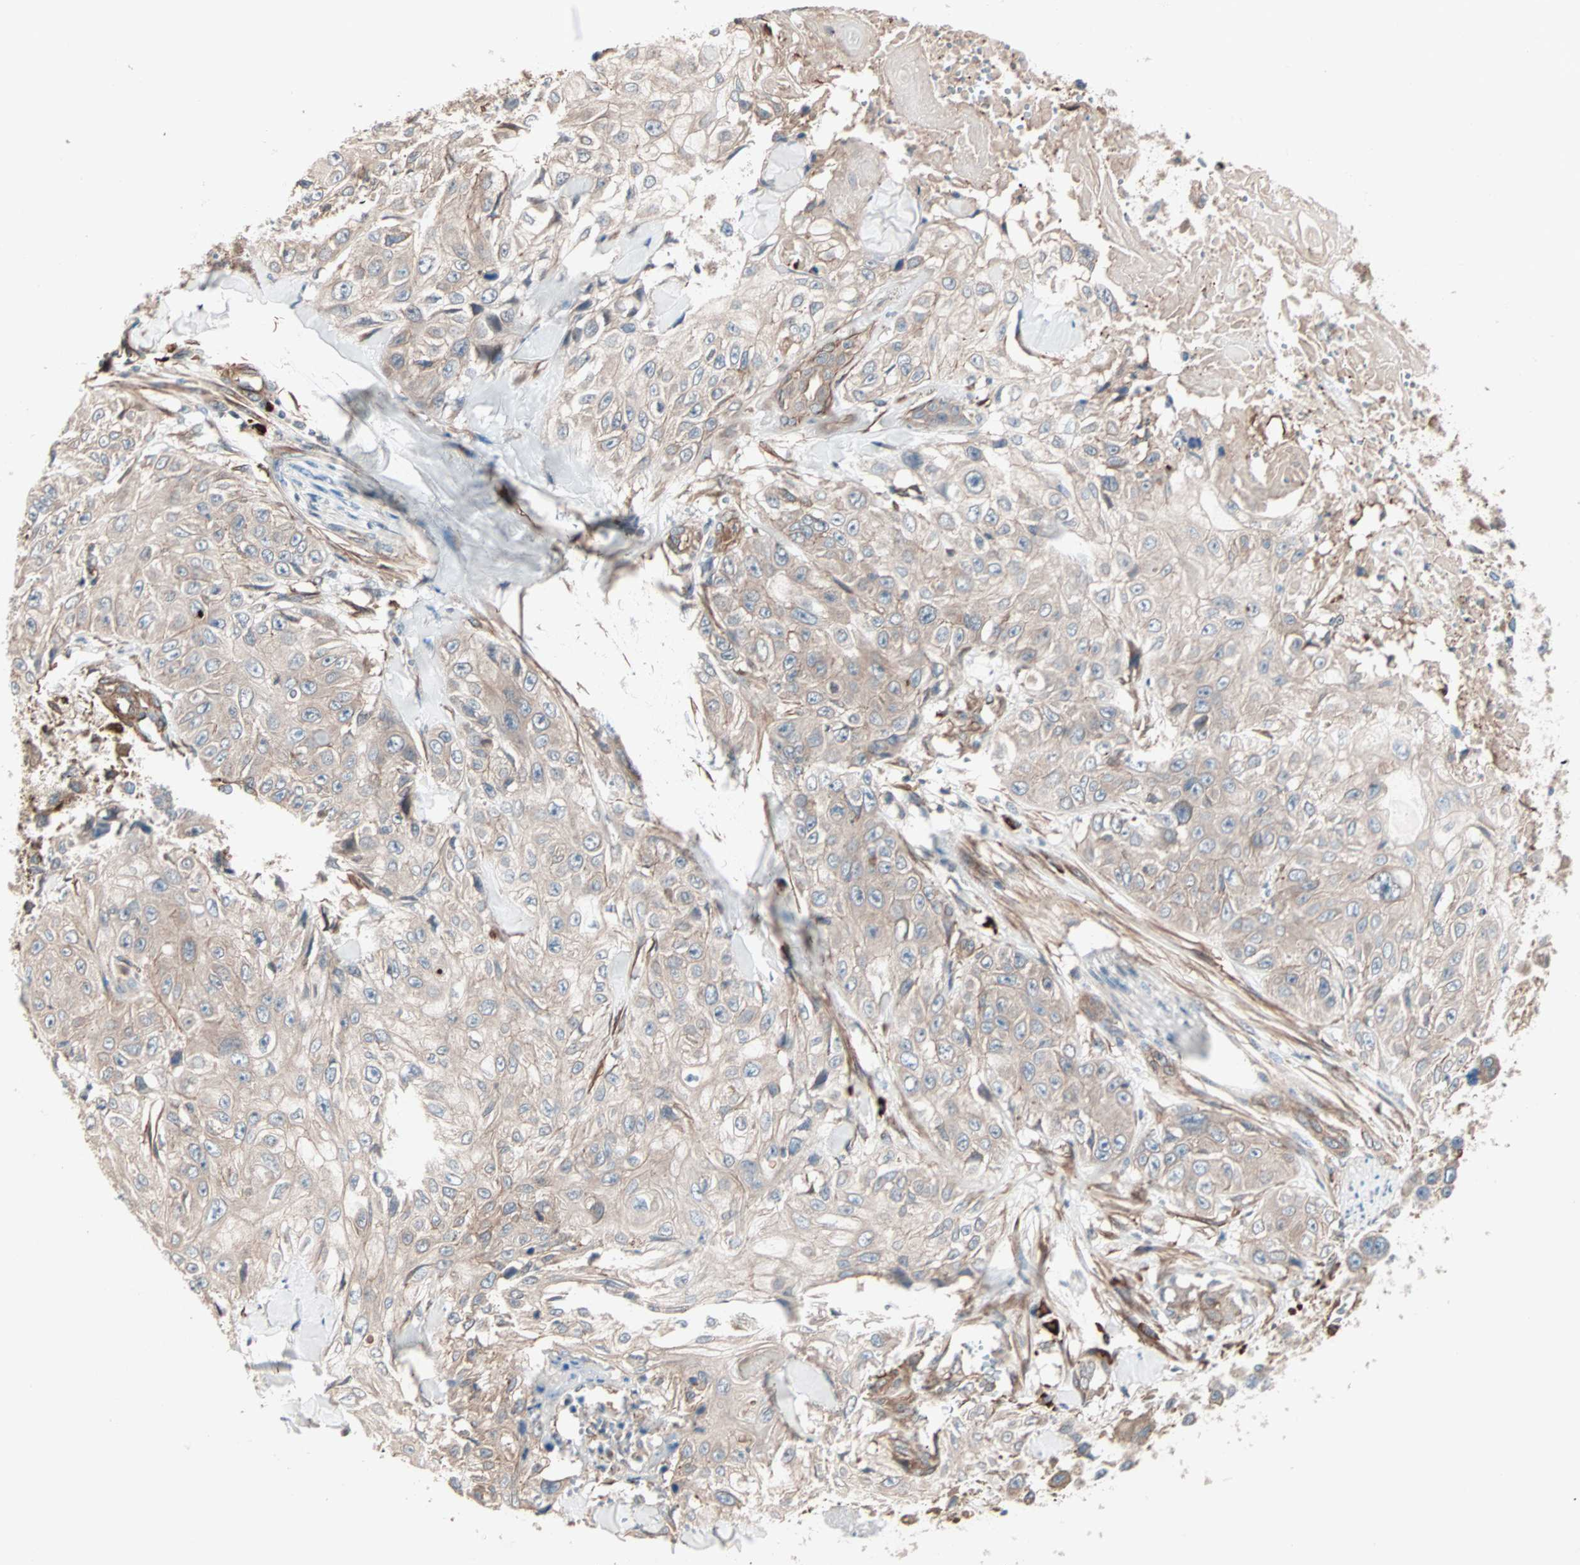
{"staining": {"intensity": "weak", "quantity": ">75%", "location": "cytoplasmic/membranous"}, "tissue": "skin cancer", "cell_type": "Tumor cells", "image_type": "cancer", "snomed": [{"axis": "morphology", "description": "Squamous cell carcinoma, NOS"}, {"axis": "topography", "description": "Skin"}], "caption": "Human squamous cell carcinoma (skin) stained with a protein marker displays weak staining in tumor cells.", "gene": "ALG5", "patient": {"sex": "male", "age": 86}}